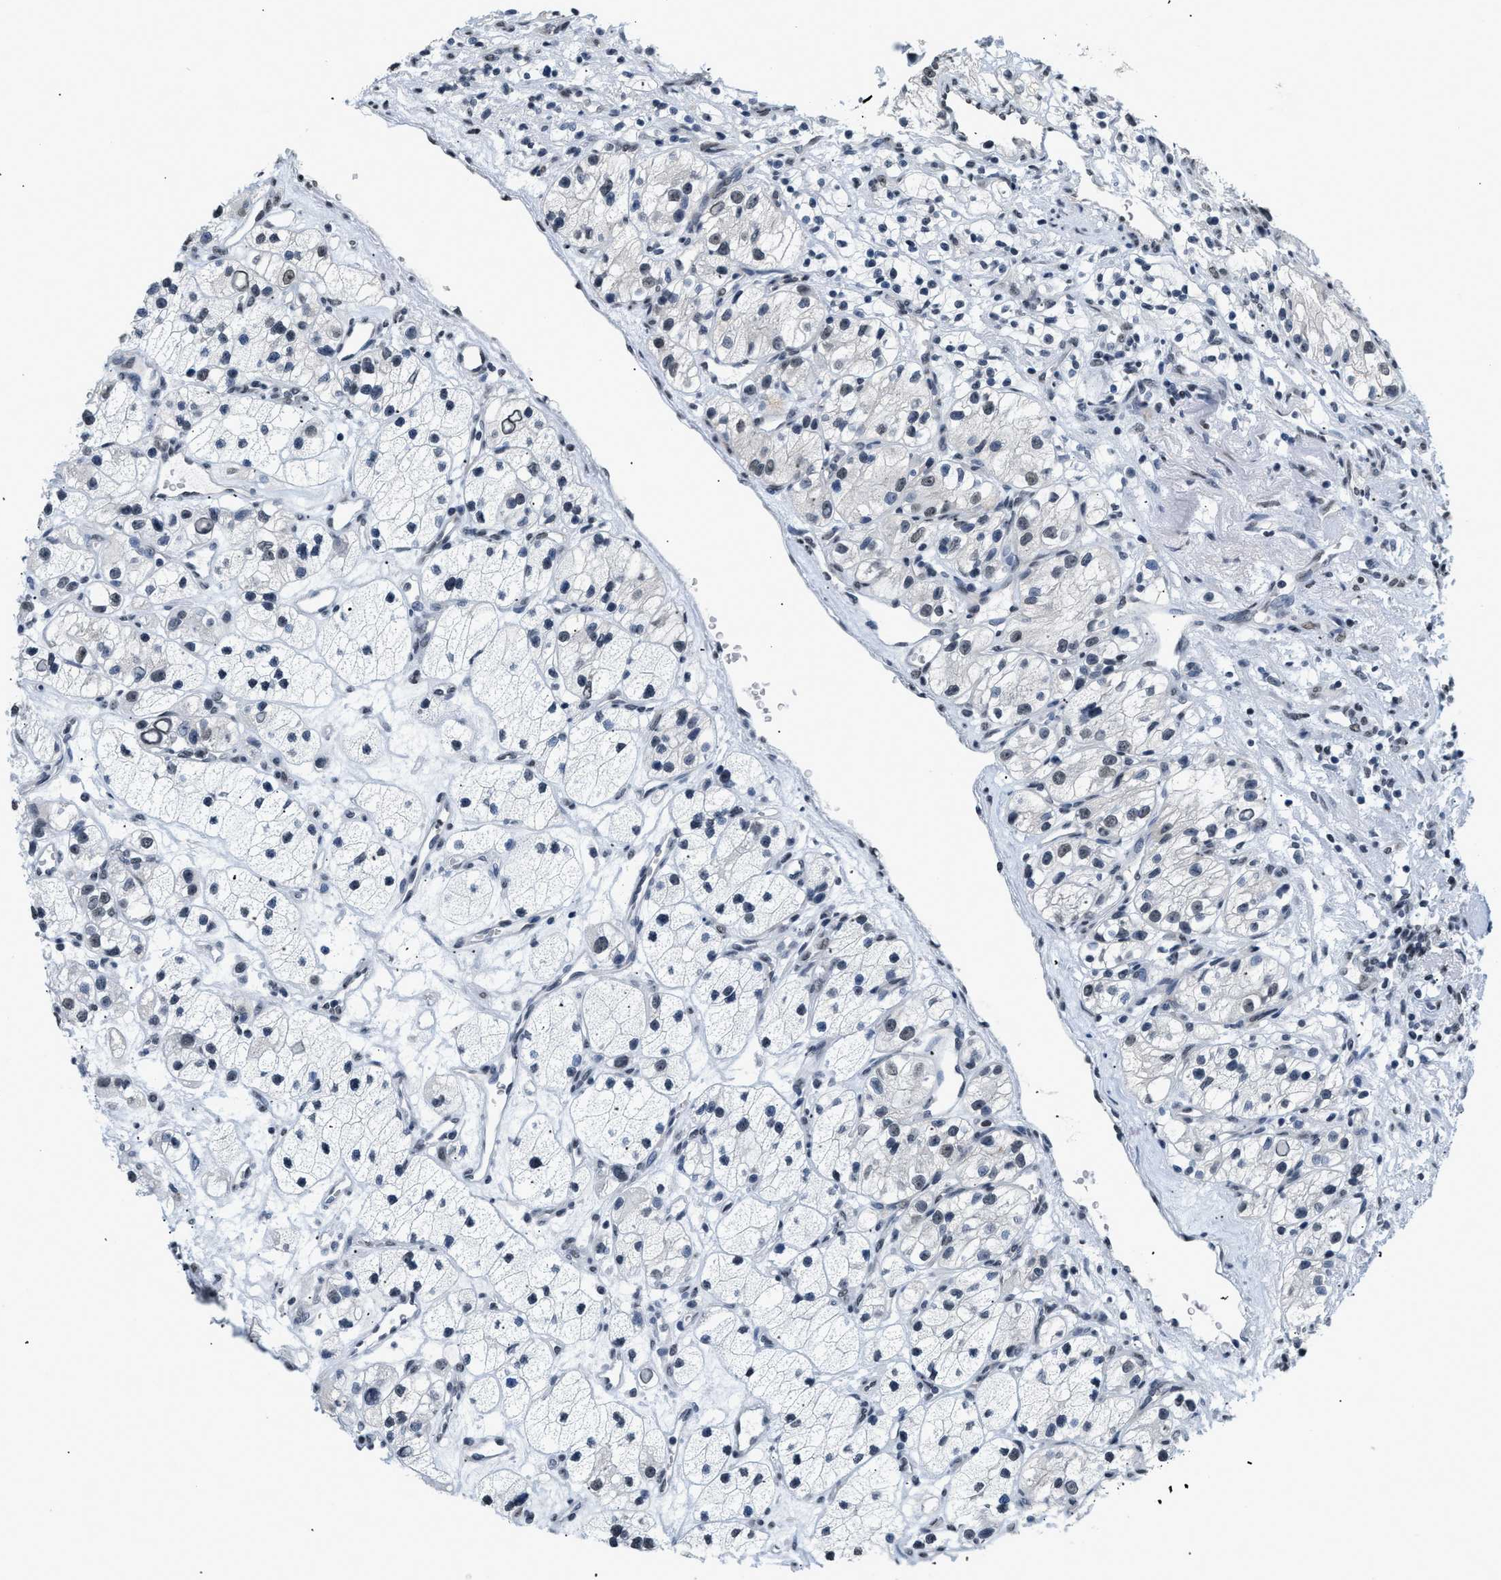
{"staining": {"intensity": "negative", "quantity": "none", "location": "none"}, "tissue": "renal cancer", "cell_type": "Tumor cells", "image_type": "cancer", "snomed": [{"axis": "morphology", "description": "Adenocarcinoma, NOS"}, {"axis": "topography", "description": "Kidney"}], "caption": "Image shows no protein expression in tumor cells of renal adenocarcinoma tissue.", "gene": "RAF1", "patient": {"sex": "female", "age": 57}}